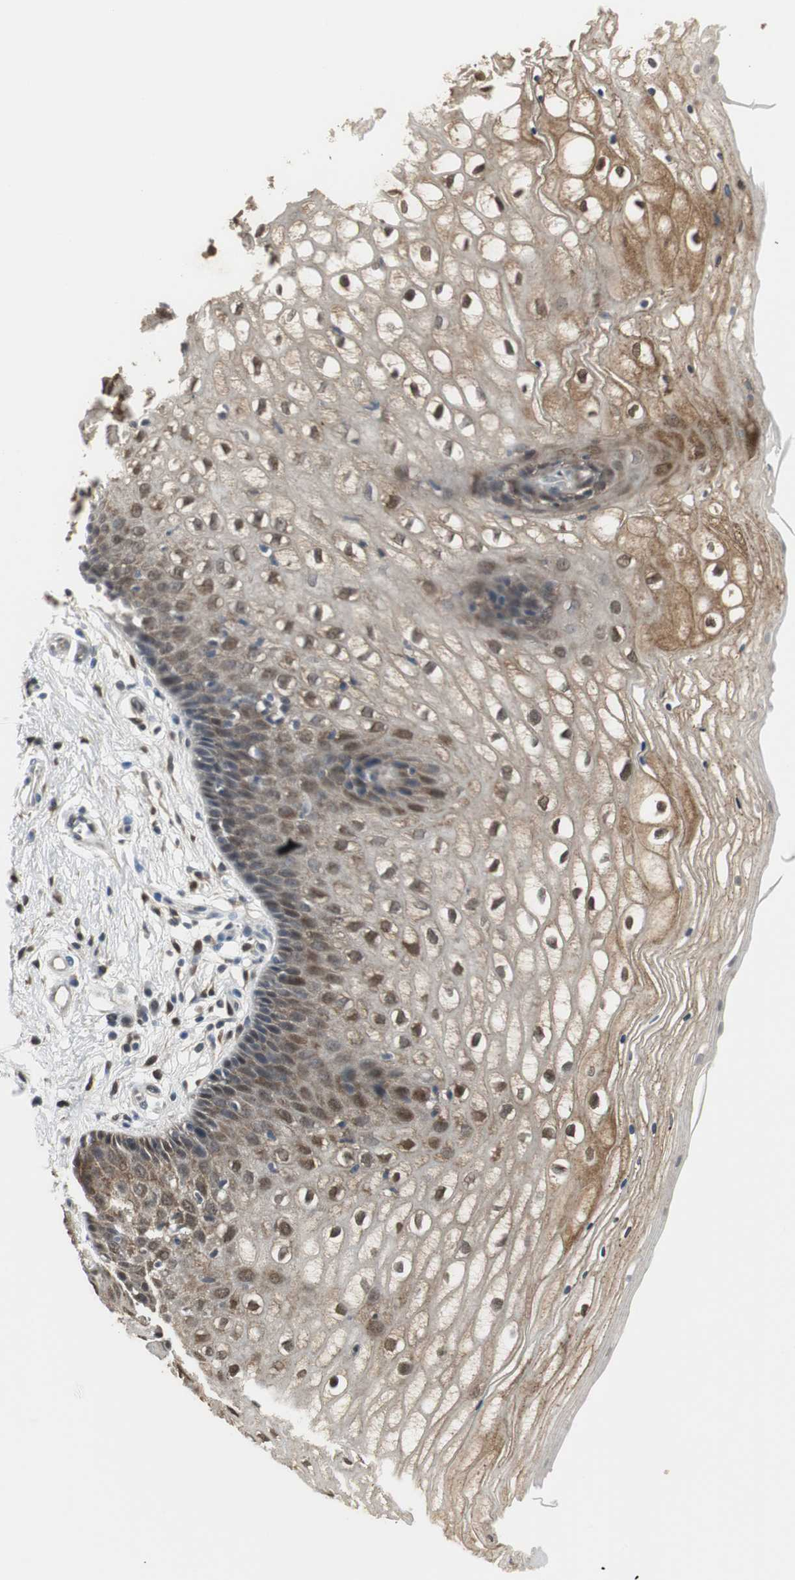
{"staining": {"intensity": "moderate", "quantity": ">75%", "location": "cytoplasmic/membranous,nuclear"}, "tissue": "vagina", "cell_type": "Squamous epithelial cells", "image_type": "normal", "snomed": [{"axis": "morphology", "description": "Normal tissue, NOS"}, {"axis": "topography", "description": "Vagina"}], "caption": "Human vagina stained with a brown dye shows moderate cytoplasmic/membranous,nuclear positive staining in about >75% of squamous epithelial cells.", "gene": "PLIN3", "patient": {"sex": "female", "age": 34}}